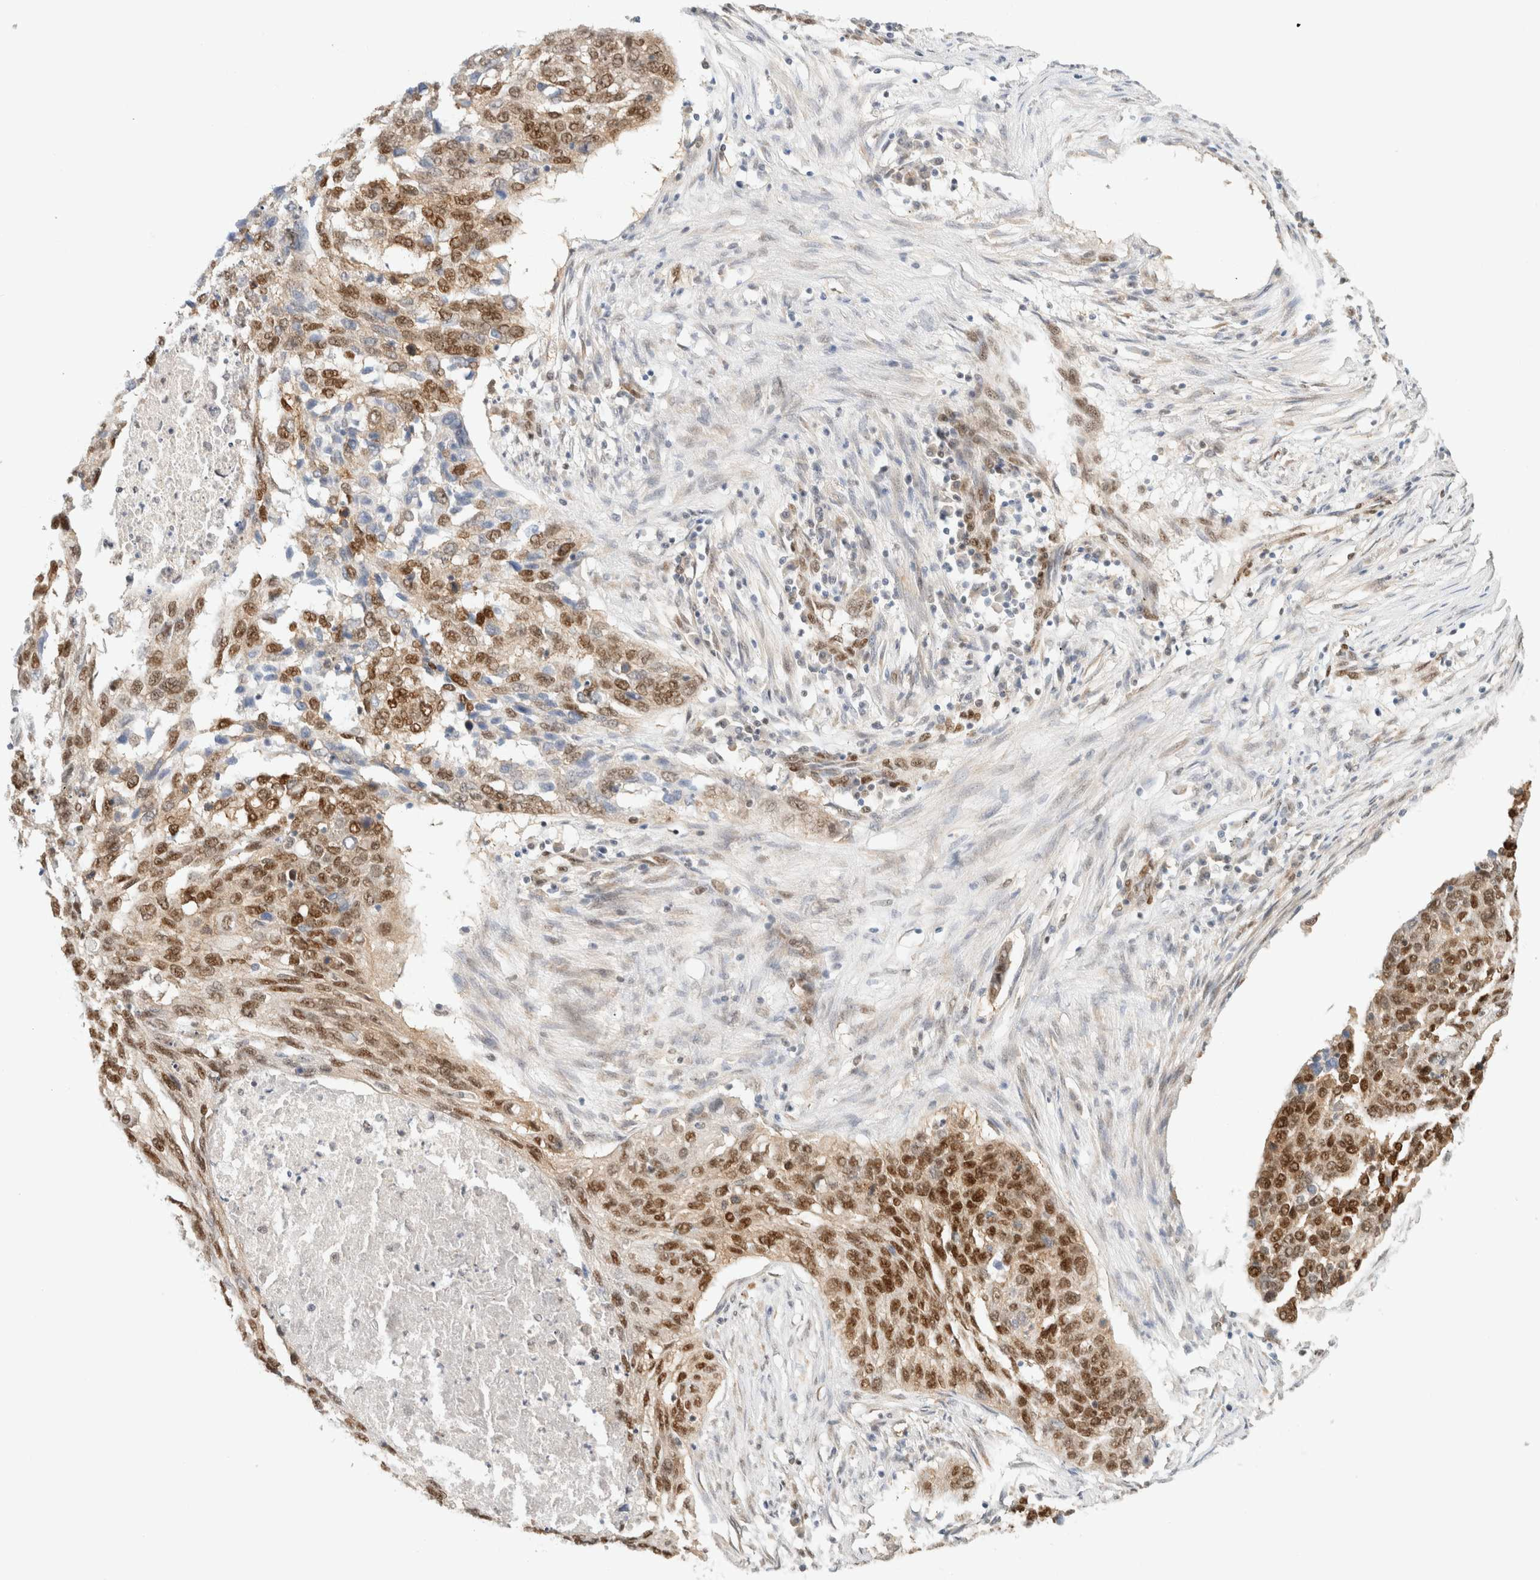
{"staining": {"intensity": "moderate", "quantity": ">75%", "location": "nuclear"}, "tissue": "lung cancer", "cell_type": "Tumor cells", "image_type": "cancer", "snomed": [{"axis": "morphology", "description": "Squamous cell carcinoma, NOS"}, {"axis": "topography", "description": "Lung"}], "caption": "Protein expression analysis of lung cancer shows moderate nuclear expression in approximately >75% of tumor cells.", "gene": "ZNF768", "patient": {"sex": "female", "age": 63}}